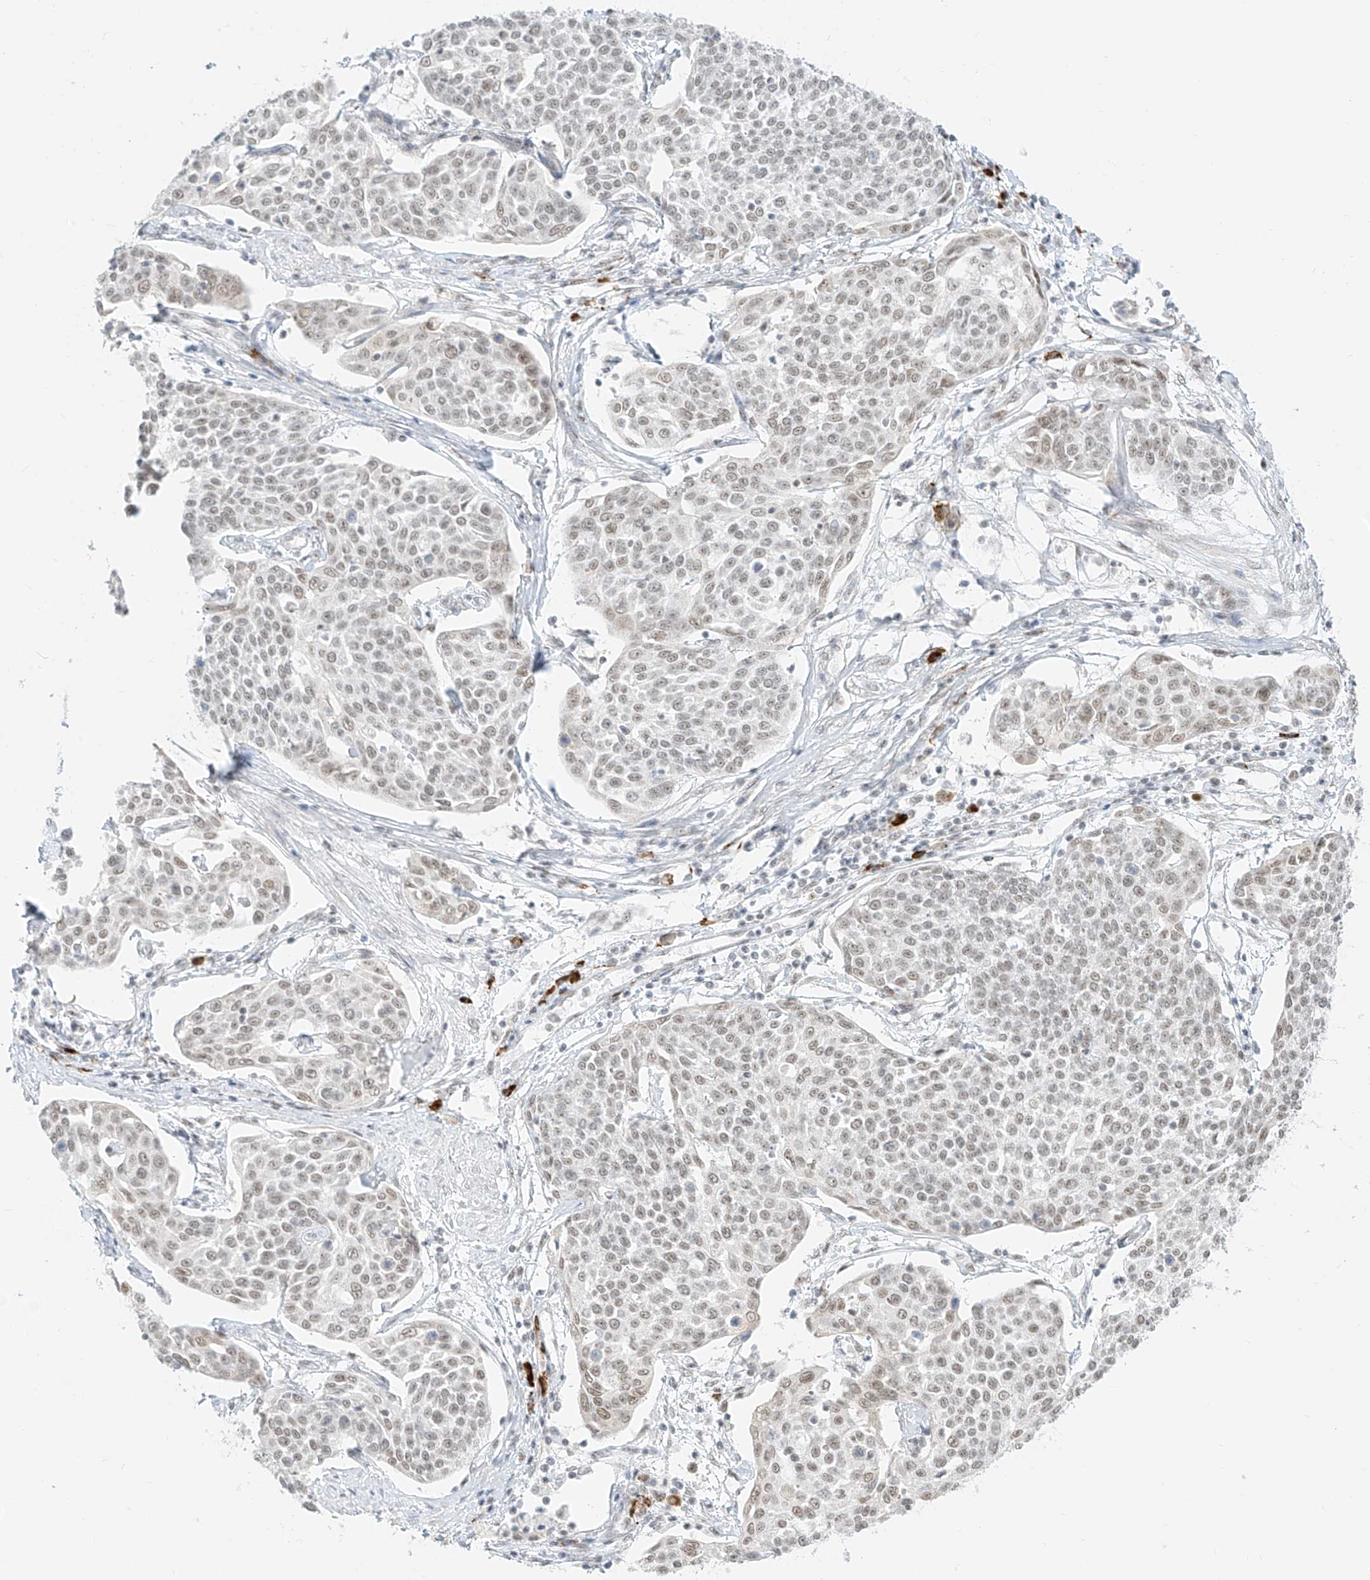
{"staining": {"intensity": "weak", "quantity": "25%-75%", "location": "nuclear"}, "tissue": "cervical cancer", "cell_type": "Tumor cells", "image_type": "cancer", "snomed": [{"axis": "morphology", "description": "Squamous cell carcinoma, NOS"}, {"axis": "topography", "description": "Cervix"}], "caption": "Cervical squamous cell carcinoma stained for a protein reveals weak nuclear positivity in tumor cells.", "gene": "SUPT5H", "patient": {"sex": "female", "age": 34}}